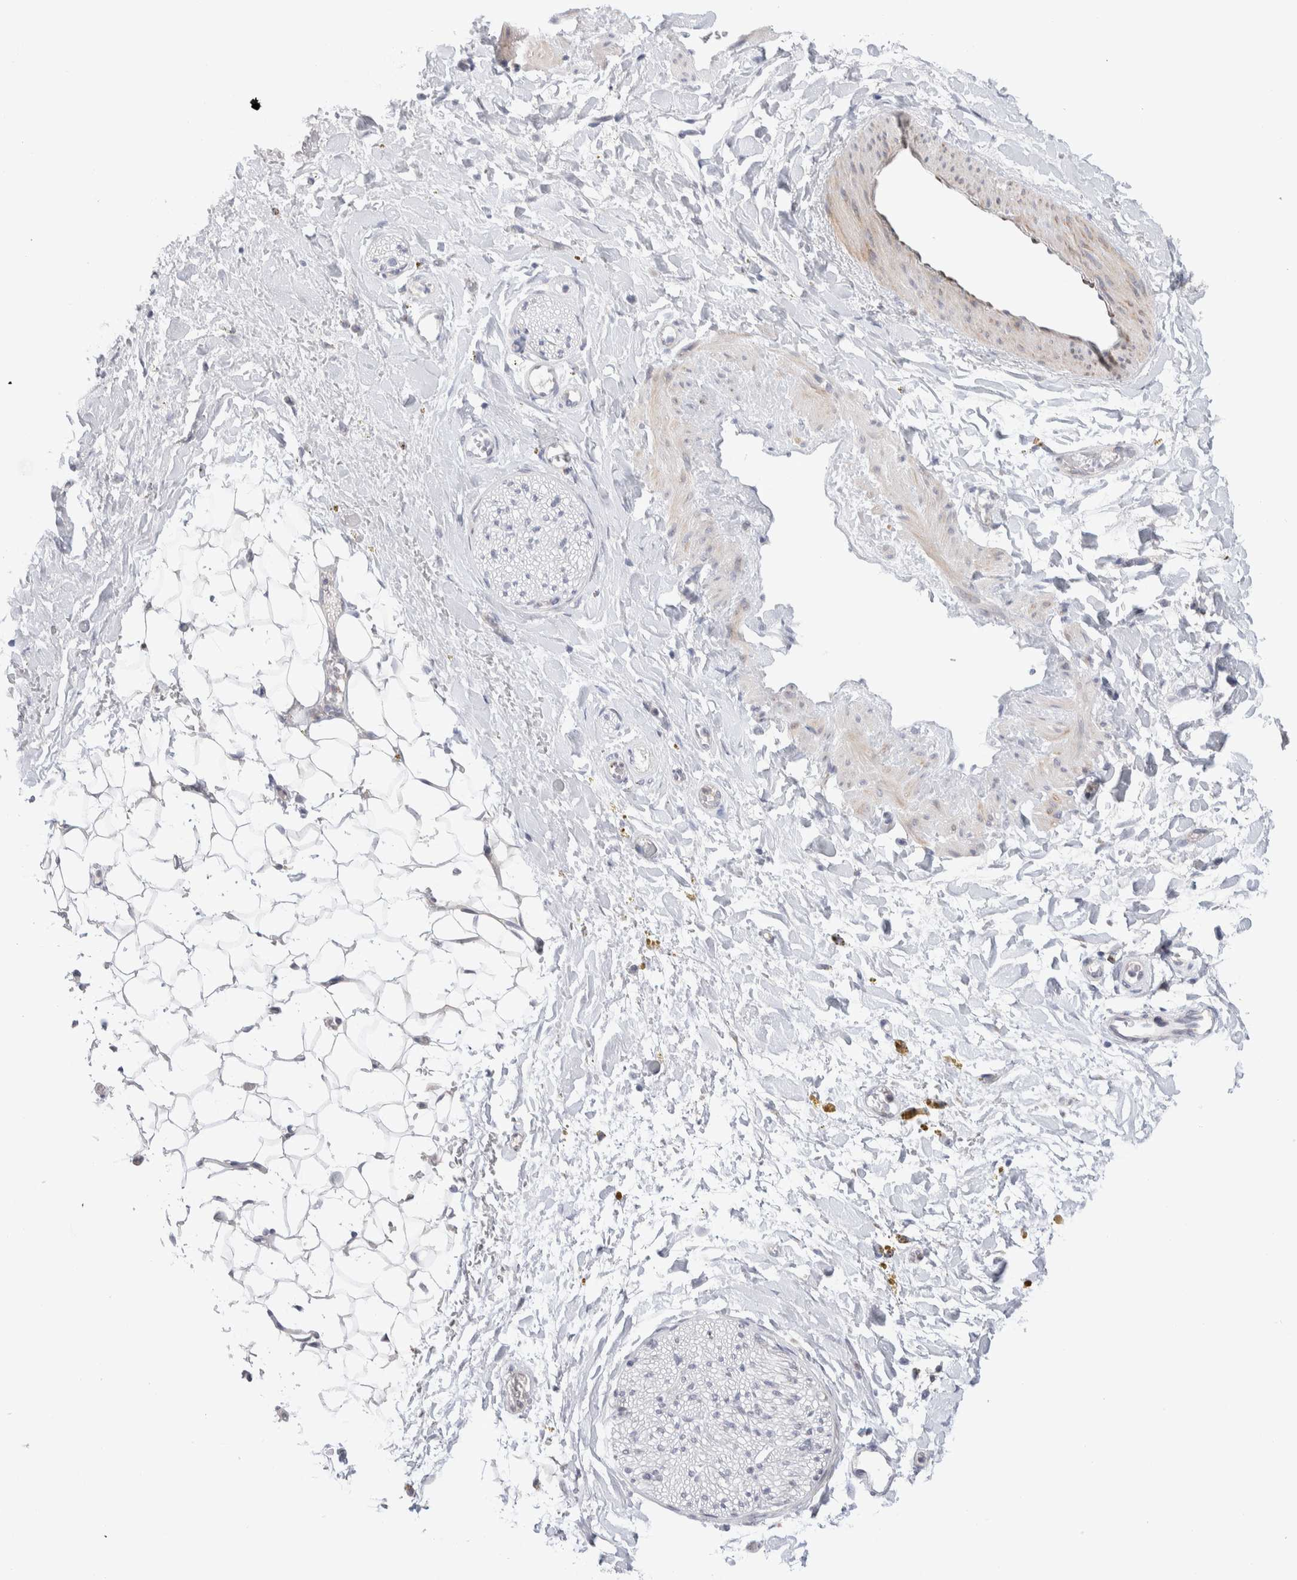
{"staining": {"intensity": "negative", "quantity": "none", "location": "none"}, "tissue": "adipose tissue", "cell_type": "Adipocytes", "image_type": "normal", "snomed": [{"axis": "morphology", "description": "Normal tissue, NOS"}, {"axis": "topography", "description": "Kidney"}, {"axis": "topography", "description": "Peripheral nerve tissue"}], "caption": "Immunohistochemical staining of unremarkable adipose tissue shows no significant positivity in adipocytes. The staining is performed using DAB brown chromogen with nuclei counter-stained in using hematoxylin.", "gene": "C1orf112", "patient": {"sex": "male", "age": 7}}